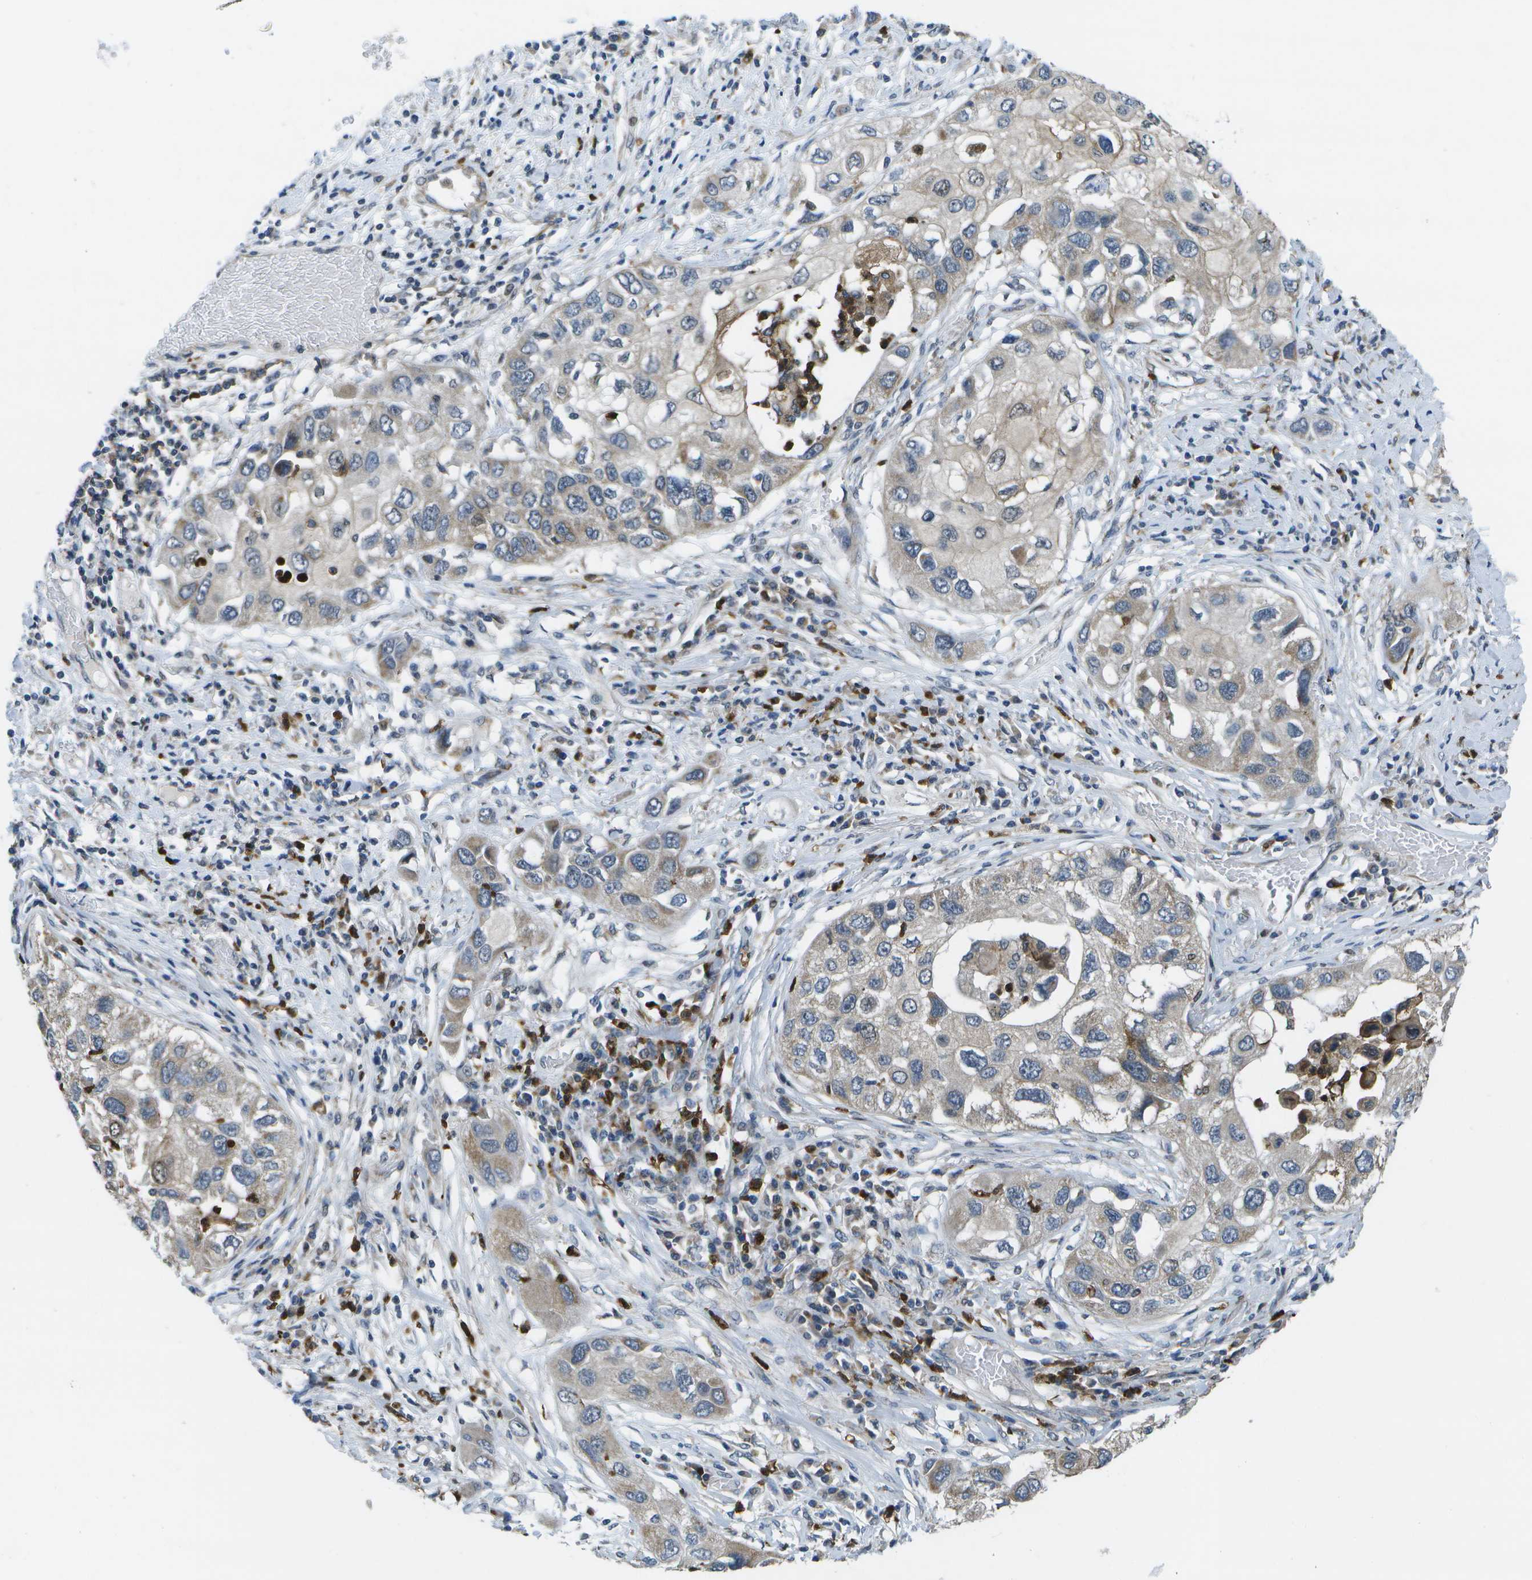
{"staining": {"intensity": "weak", "quantity": "<25%", "location": "cytoplasmic/membranous"}, "tissue": "lung cancer", "cell_type": "Tumor cells", "image_type": "cancer", "snomed": [{"axis": "morphology", "description": "Squamous cell carcinoma, NOS"}, {"axis": "topography", "description": "Lung"}], "caption": "Tumor cells are negative for brown protein staining in squamous cell carcinoma (lung). Brightfield microscopy of immunohistochemistry (IHC) stained with DAB (3,3'-diaminobenzidine) (brown) and hematoxylin (blue), captured at high magnification.", "gene": "GALNT15", "patient": {"sex": "male", "age": 71}}